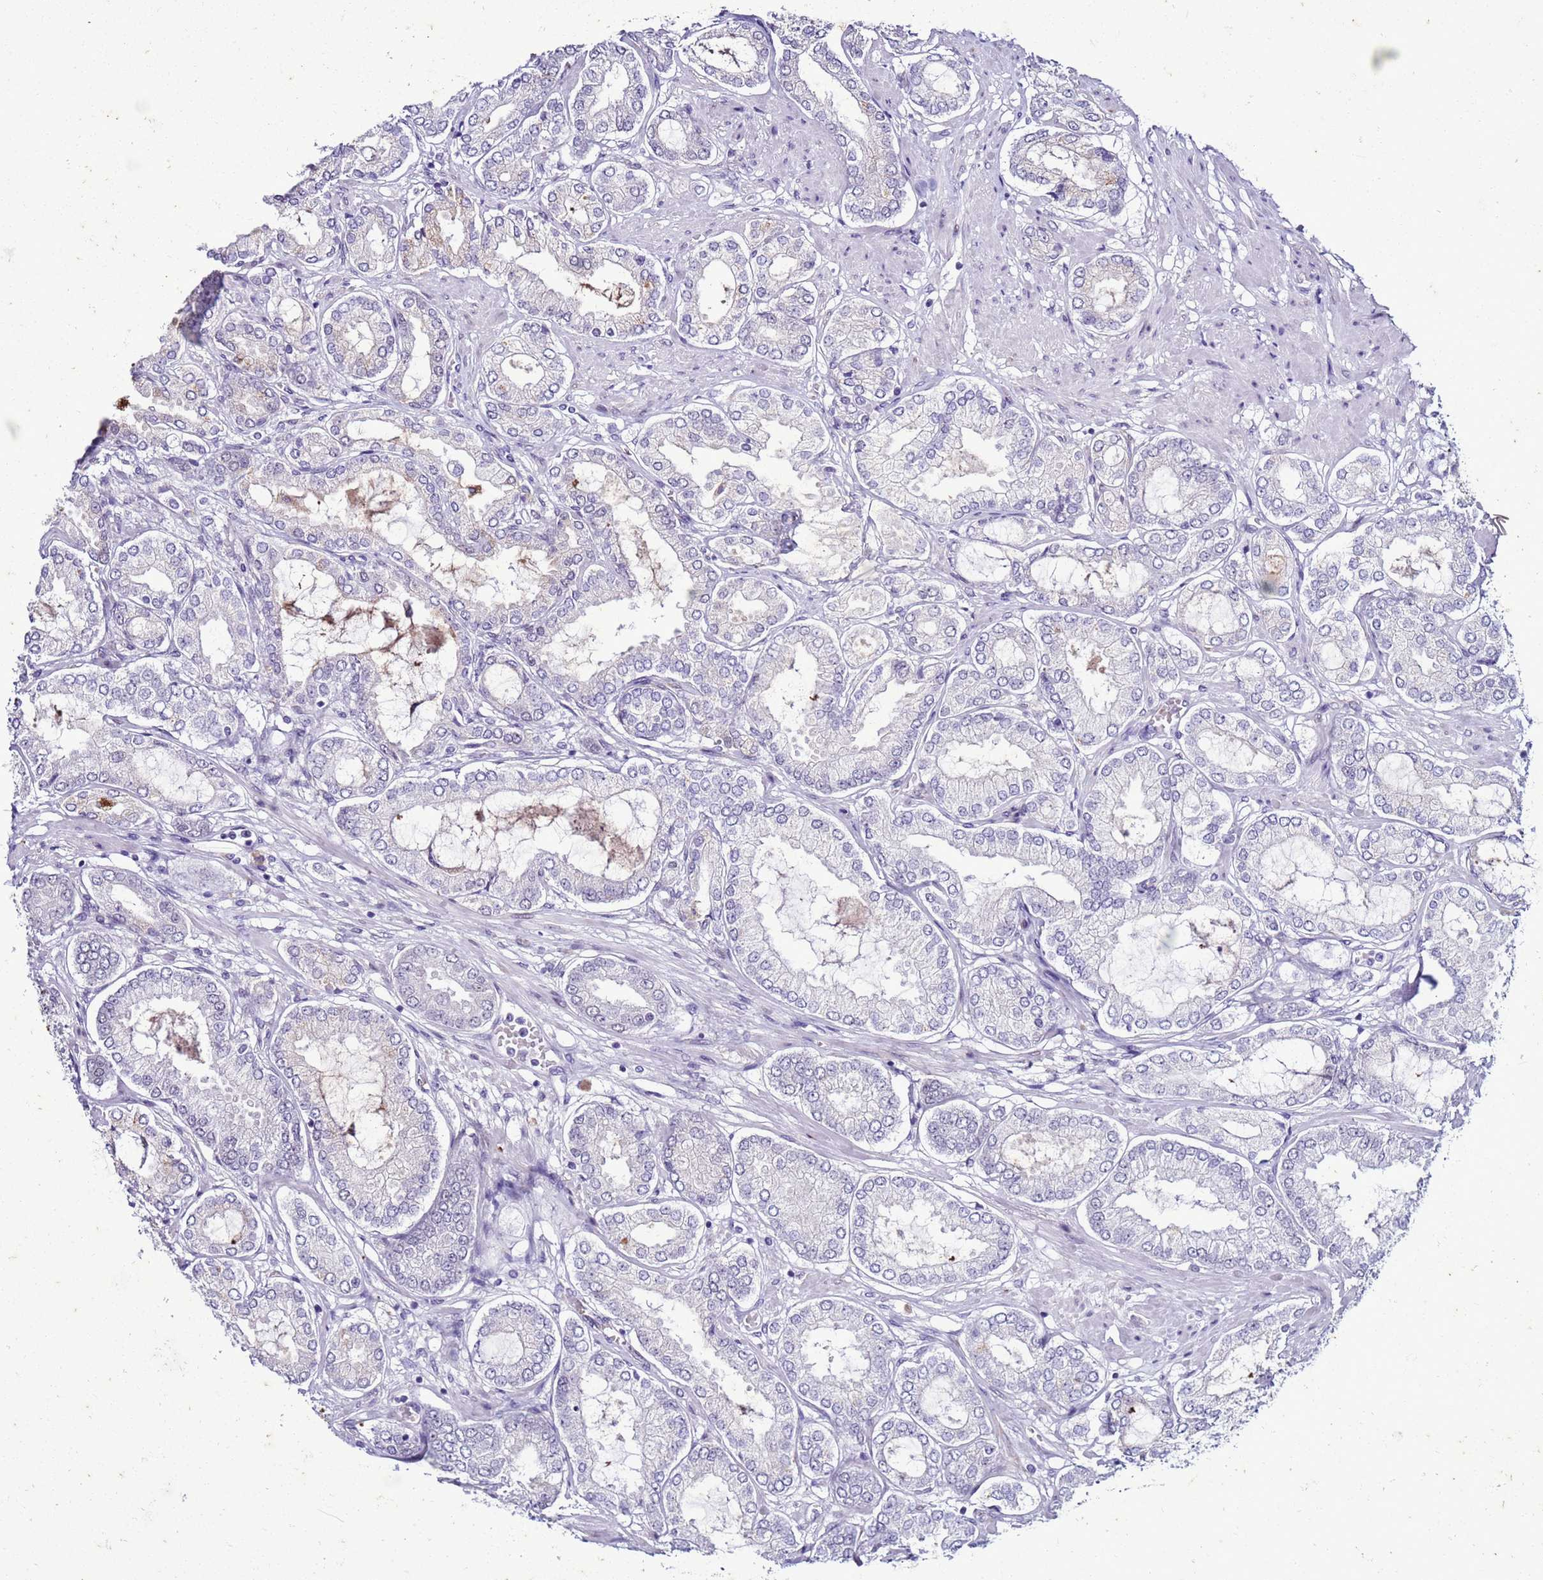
{"staining": {"intensity": "moderate", "quantity": "25%-75%", "location": "cytoplasmic/membranous"}, "tissue": "prostate cancer", "cell_type": "Tumor cells", "image_type": "cancer", "snomed": [{"axis": "morphology", "description": "Adenocarcinoma, High grade"}, {"axis": "topography", "description": "Prostate"}], "caption": "High-grade adenocarcinoma (prostate) was stained to show a protein in brown. There is medium levels of moderate cytoplasmic/membranous expression in about 25%-75% of tumor cells. (DAB IHC with brightfield microscopy, high magnification).", "gene": "LRRC10B", "patient": {"sex": "male", "age": 68}}